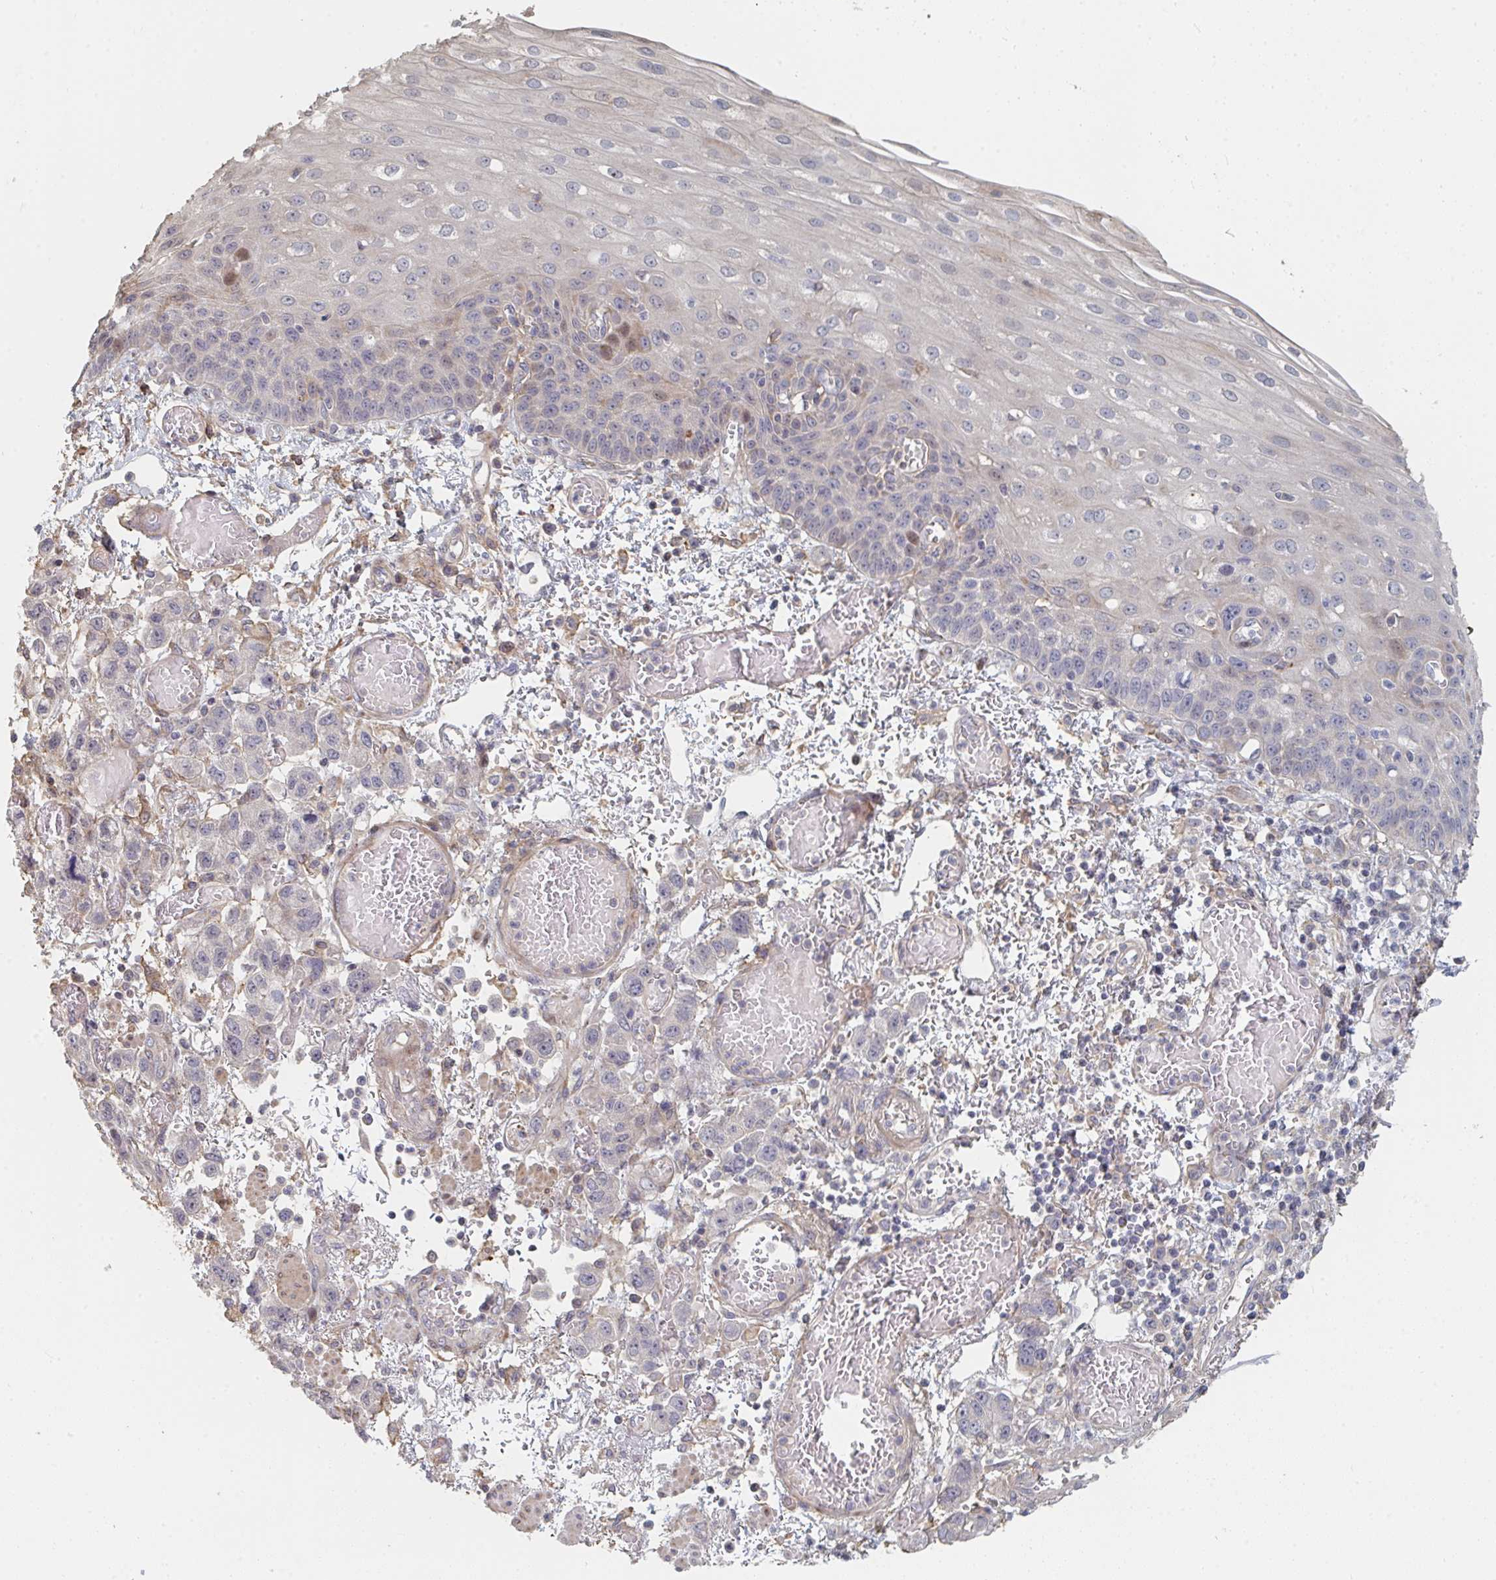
{"staining": {"intensity": "moderate", "quantity": "25%-75%", "location": "cytoplasmic/membranous"}, "tissue": "esophagus", "cell_type": "Squamous epithelial cells", "image_type": "normal", "snomed": [{"axis": "morphology", "description": "Normal tissue, NOS"}, {"axis": "morphology", "description": "Adenocarcinoma, NOS"}, {"axis": "topography", "description": "Esophagus"}], "caption": "A brown stain labels moderate cytoplasmic/membranous positivity of a protein in squamous epithelial cells of benign esophagus. Immunohistochemistry (ihc) stains the protein in brown and the nuclei are stained blue.", "gene": "PTEN", "patient": {"sex": "male", "age": 81}}